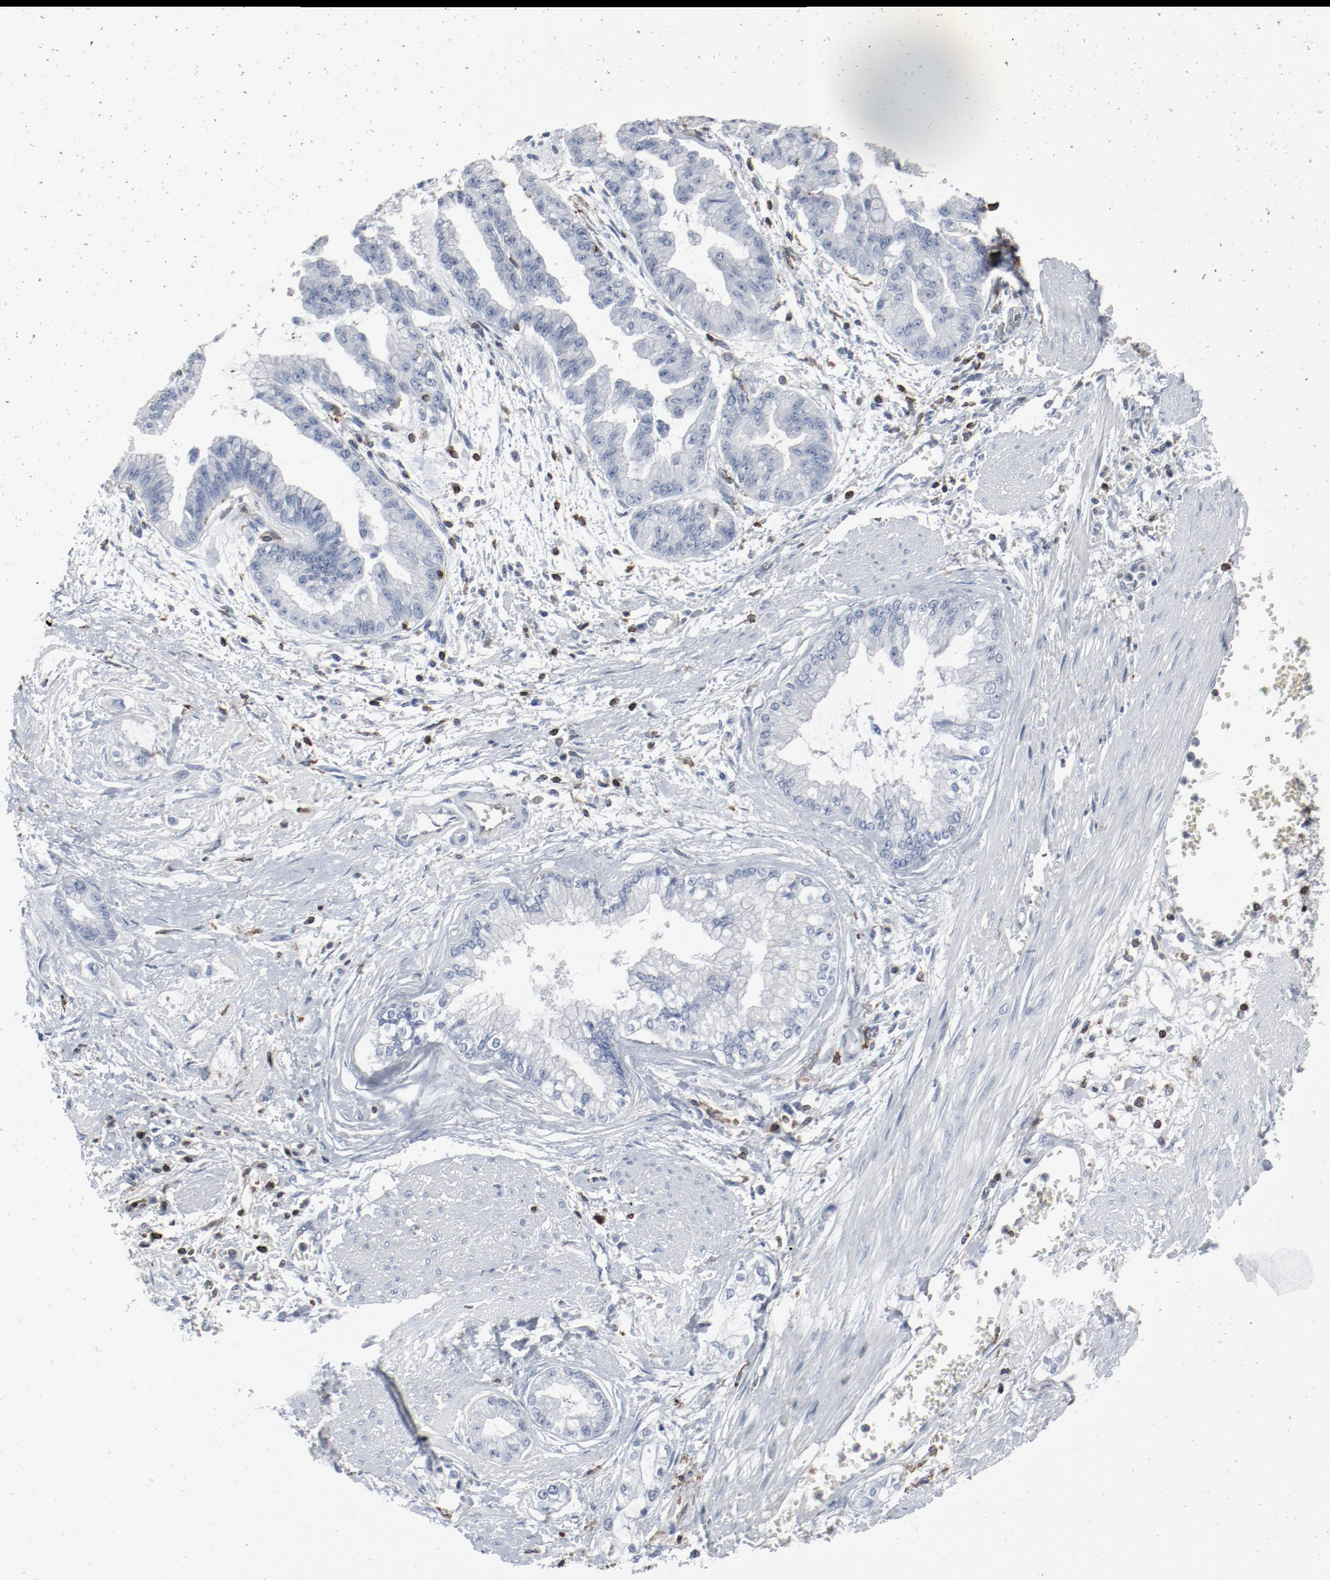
{"staining": {"intensity": "negative", "quantity": "none", "location": "none"}, "tissue": "liver cancer", "cell_type": "Tumor cells", "image_type": "cancer", "snomed": [{"axis": "morphology", "description": "Cholangiocarcinoma"}, {"axis": "topography", "description": "Liver"}], "caption": "The photomicrograph exhibits no significant expression in tumor cells of liver cholangiocarcinoma.", "gene": "LCP2", "patient": {"sex": "female", "age": 79}}